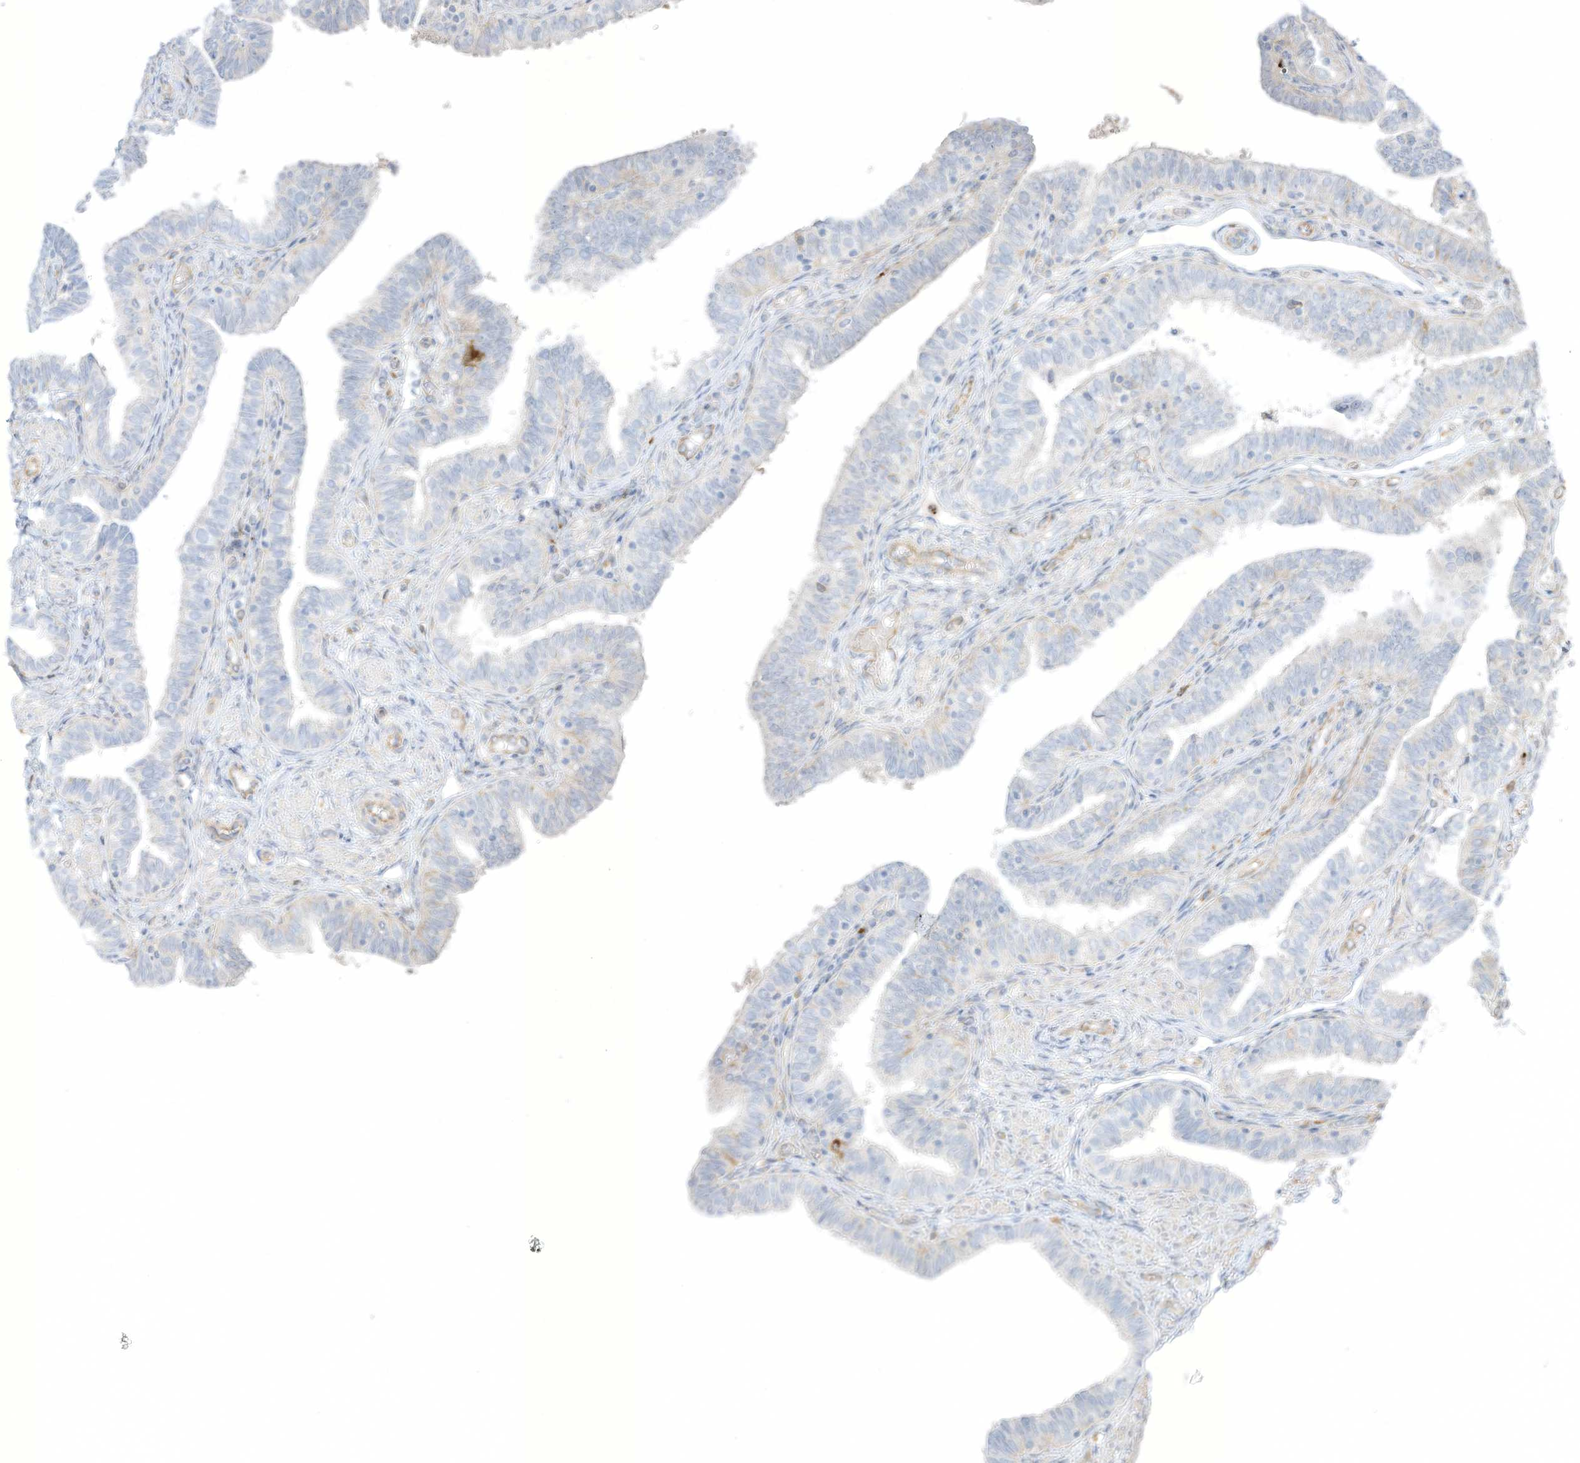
{"staining": {"intensity": "negative", "quantity": "none", "location": "none"}, "tissue": "fallopian tube", "cell_type": "Glandular cells", "image_type": "normal", "snomed": [{"axis": "morphology", "description": "Normal tissue, NOS"}, {"axis": "topography", "description": "Fallopian tube"}], "caption": "IHC photomicrograph of unremarkable fallopian tube stained for a protein (brown), which demonstrates no positivity in glandular cells. (Immunohistochemistry, brightfield microscopy, high magnification).", "gene": "TAL2", "patient": {"sex": "female", "age": 39}}